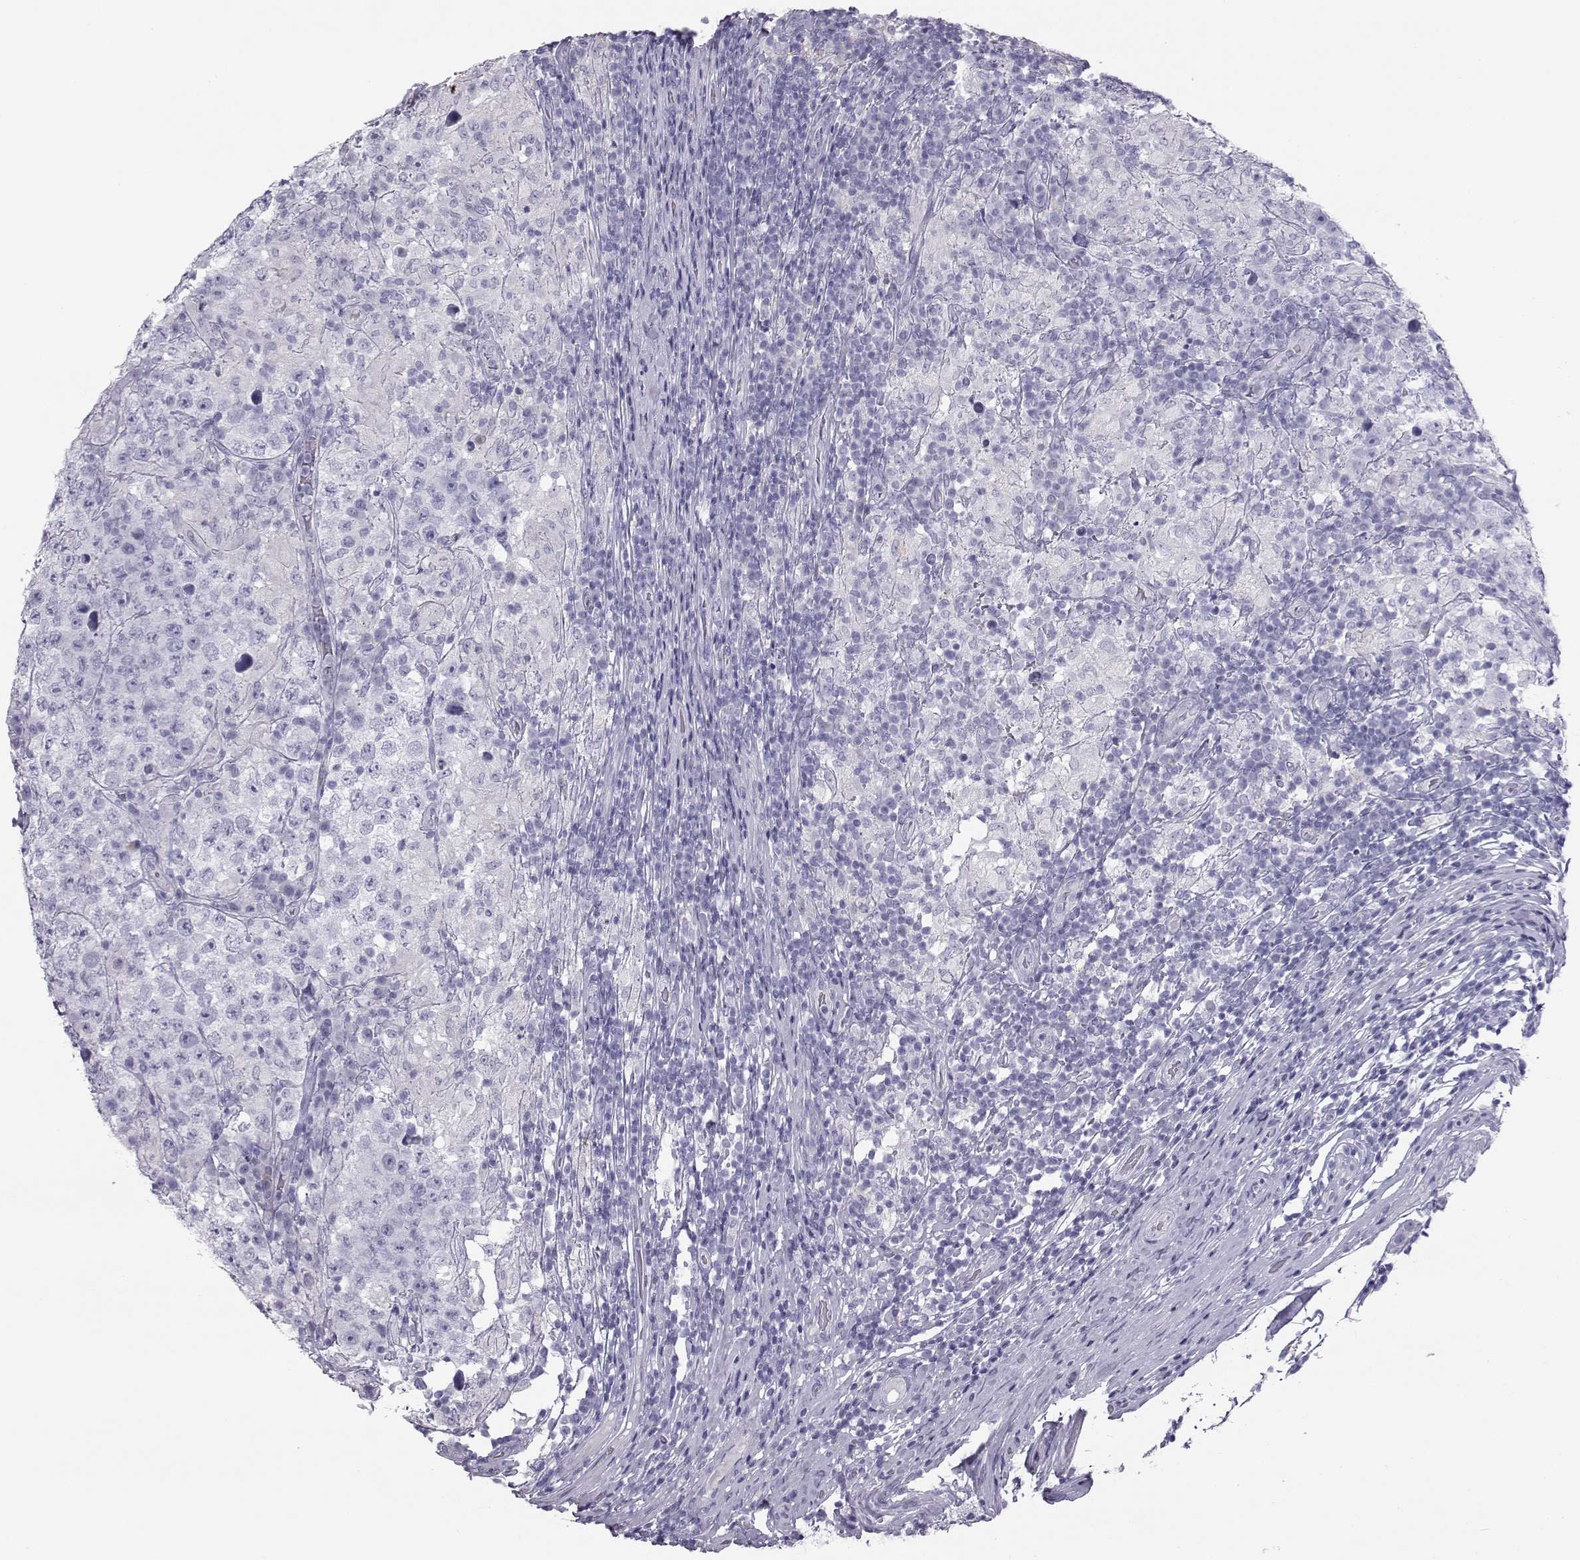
{"staining": {"intensity": "negative", "quantity": "none", "location": "none"}, "tissue": "testis cancer", "cell_type": "Tumor cells", "image_type": "cancer", "snomed": [{"axis": "morphology", "description": "Seminoma, NOS"}, {"axis": "morphology", "description": "Carcinoma, Embryonal, NOS"}, {"axis": "topography", "description": "Testis"}], "caption": "Immunohistochemistry (IHC) micrograph of neoplastic tissue: testis cancer (embryonal carcinoma) stained with DAB (3,3'-diaminobenzidine) demonstrates no significant protein positivity in tumor cells.", "gene": "ITLN2", "patient": {"sex": "male", "age": 41}}